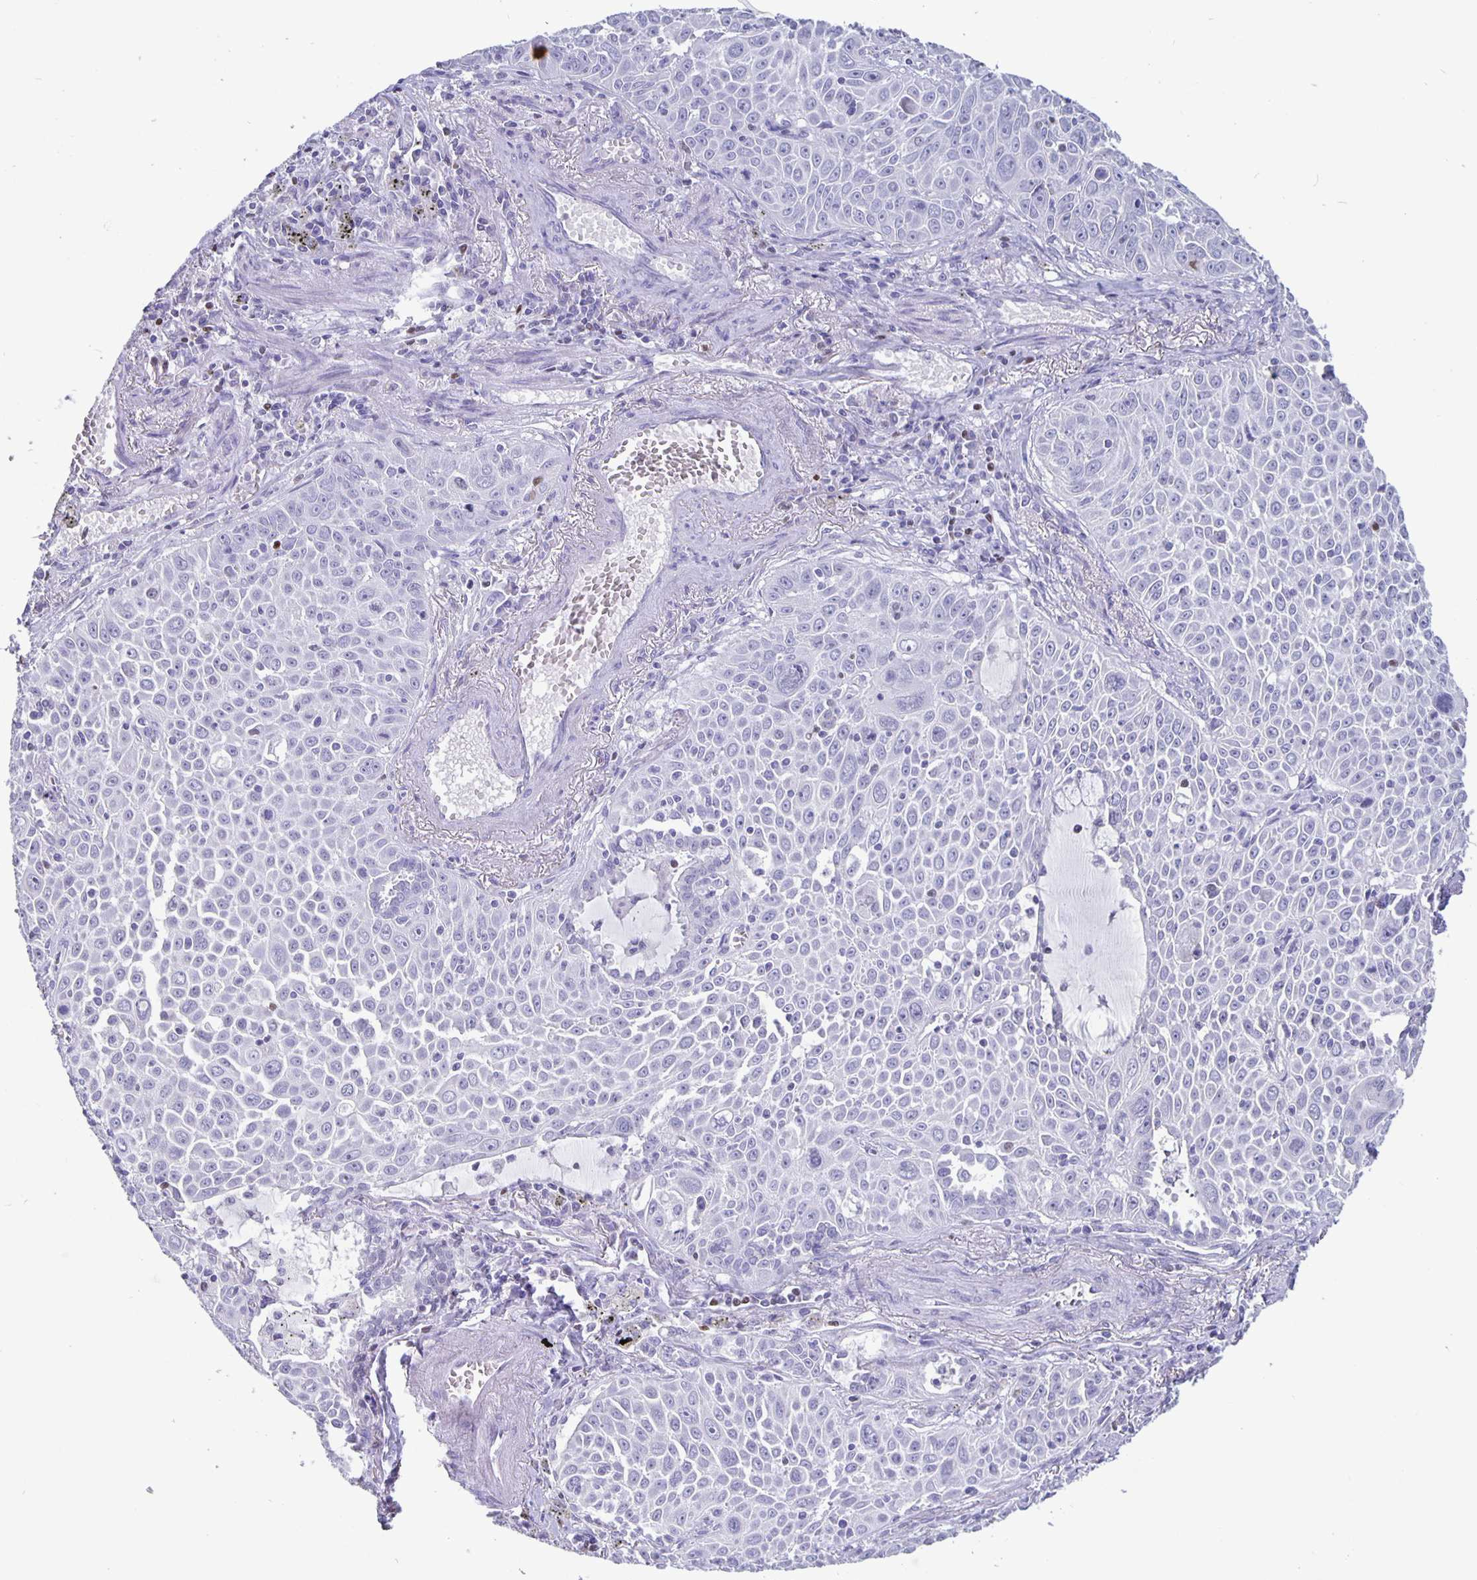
{"staining": {"intensity": "negative", "quantity": "none", "location": "none"}, "tissue": "lung cancer", "cell_type": "Tumor cells", "image_type": "cancer", "snomed": [{"axis": "morphology", "description": "Squamous cell carcinoma, NOS"}, {"axis": "morphology", "description": "Squamous cell carcinoma, metastatic, NOS"}, {"axis": "topography", "description": "Lymph node"}, {"axis": "topography", "description": "Lung"}], "caption": "Immunohistochemistry (IHC) of human lung cancer (metastatic squamous cell carcinoma) demonstrates no staining in tumor cells.", "gene": "SATB2", "patient": {"sex": "female", "age": 62}}